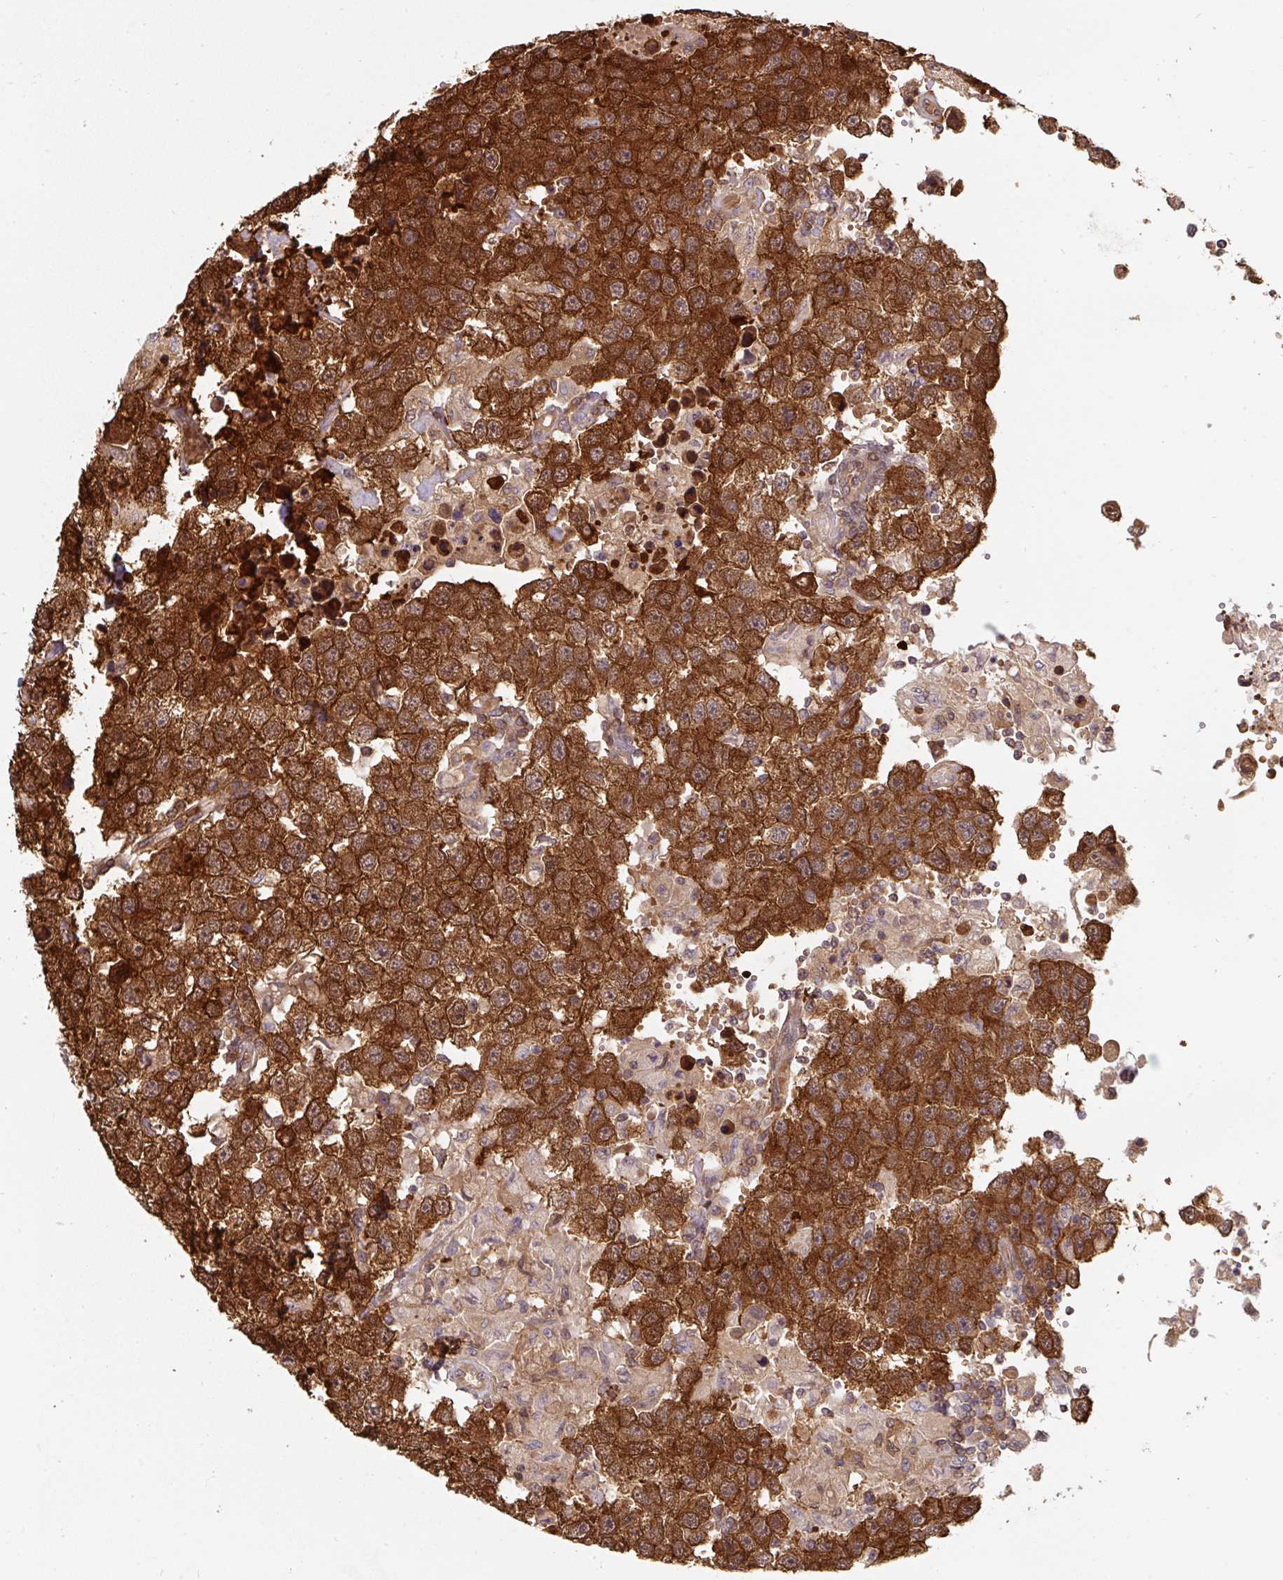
{"staining": {"intensity": "strong", "quantity": ">75%", "location": "cytoplasmic/membranous"}, "tissue": "testis cancer", "cell_type": "Tumor cells", "image_type": "cancer", "snomed": [{"axis": "morphology", "description": "Carcinoma, Embryonal, NOS"}, {"axis": "topography", "description": "Testis"}], "caption": "Immunohistochemical staining of human testis cancer demonstrates strong cytoplasmic/membranous protein expression in about >75% of tumor cells.", "gene": "ST13", "patient": {"sex": "male", "age": 83}}